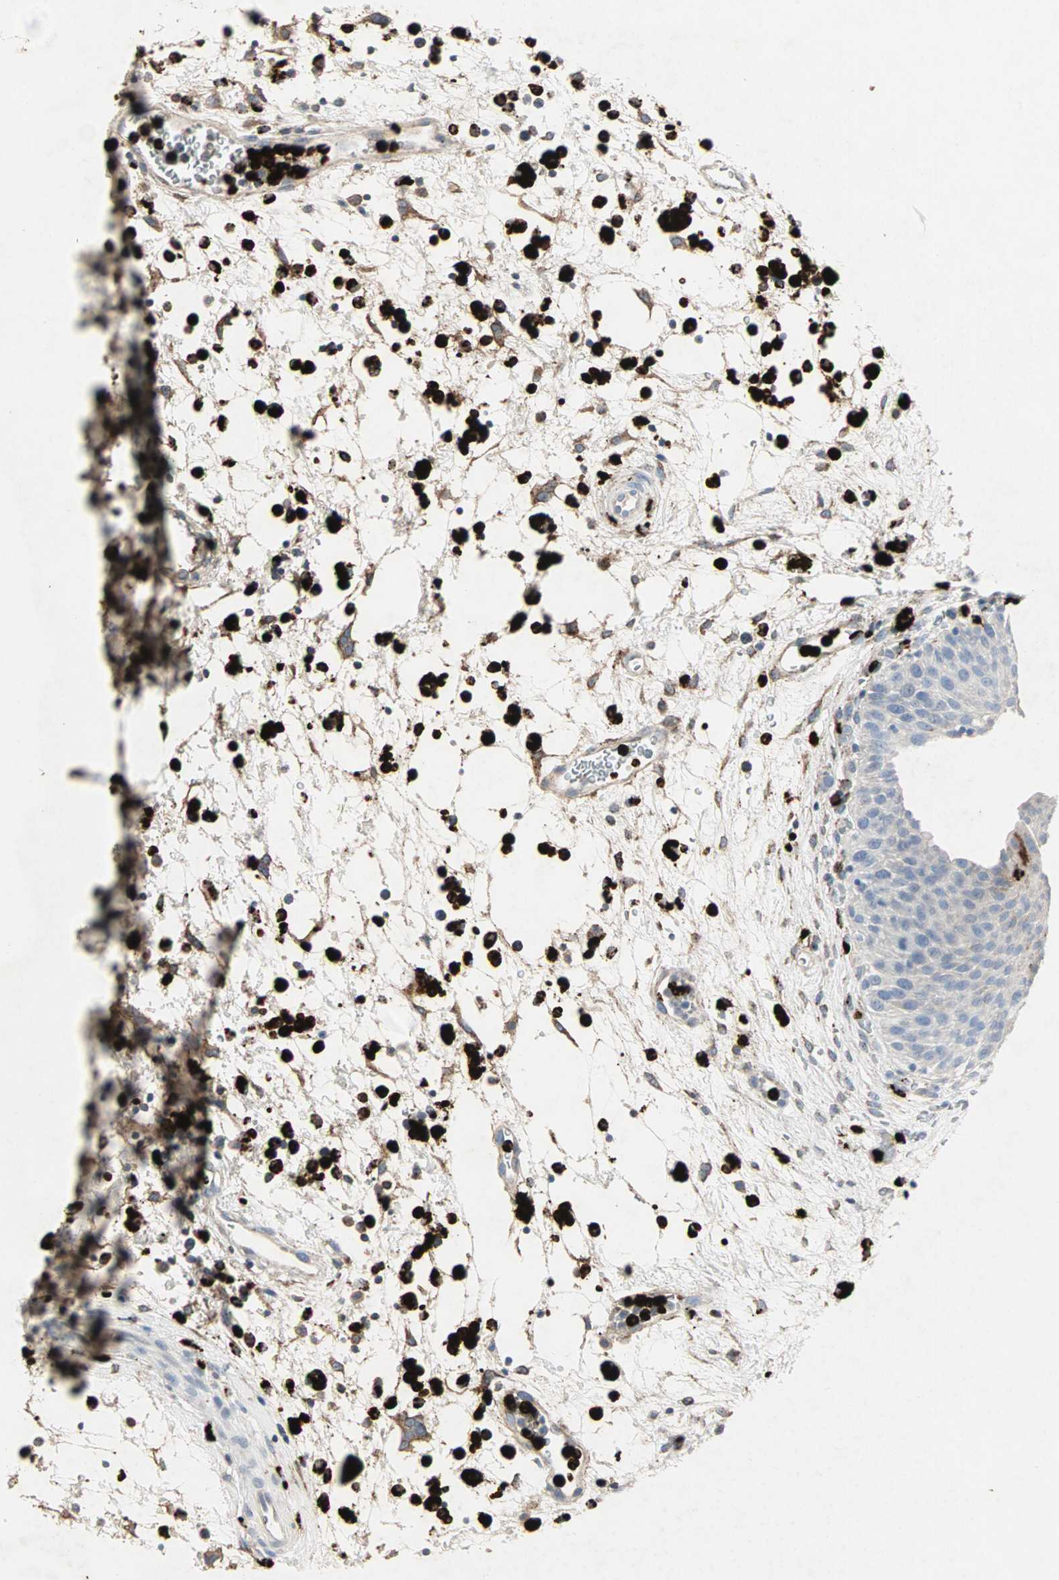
{"staining": {"intensity": "moderate", "quantity": "<25%", "location": "cytoplasmic/membranous"}, "tissue": "urinary bladder", "cell_type": "Urothelial cells", "image_type": "normal", "snomed": [{"axis": "morphology", "description": "Normal tissue, NOS"}, {"axis": "morphology", "description": "Dysplasia, NOS"}, {"axis": "topography", "description": "Urinary bladder"}], "caption": "IHC of benign human urinary bladder reveals low levels of moderate cytoplasmic/membranous positivity in about <25% of urothelial cells. The staining is performed using DAB brown chromogen to label protein expression. The nuclei are counter-stained blue using hematoxylin.", "gene": "CEACAM6", "patient": {"sex": "male", "age": 35}}